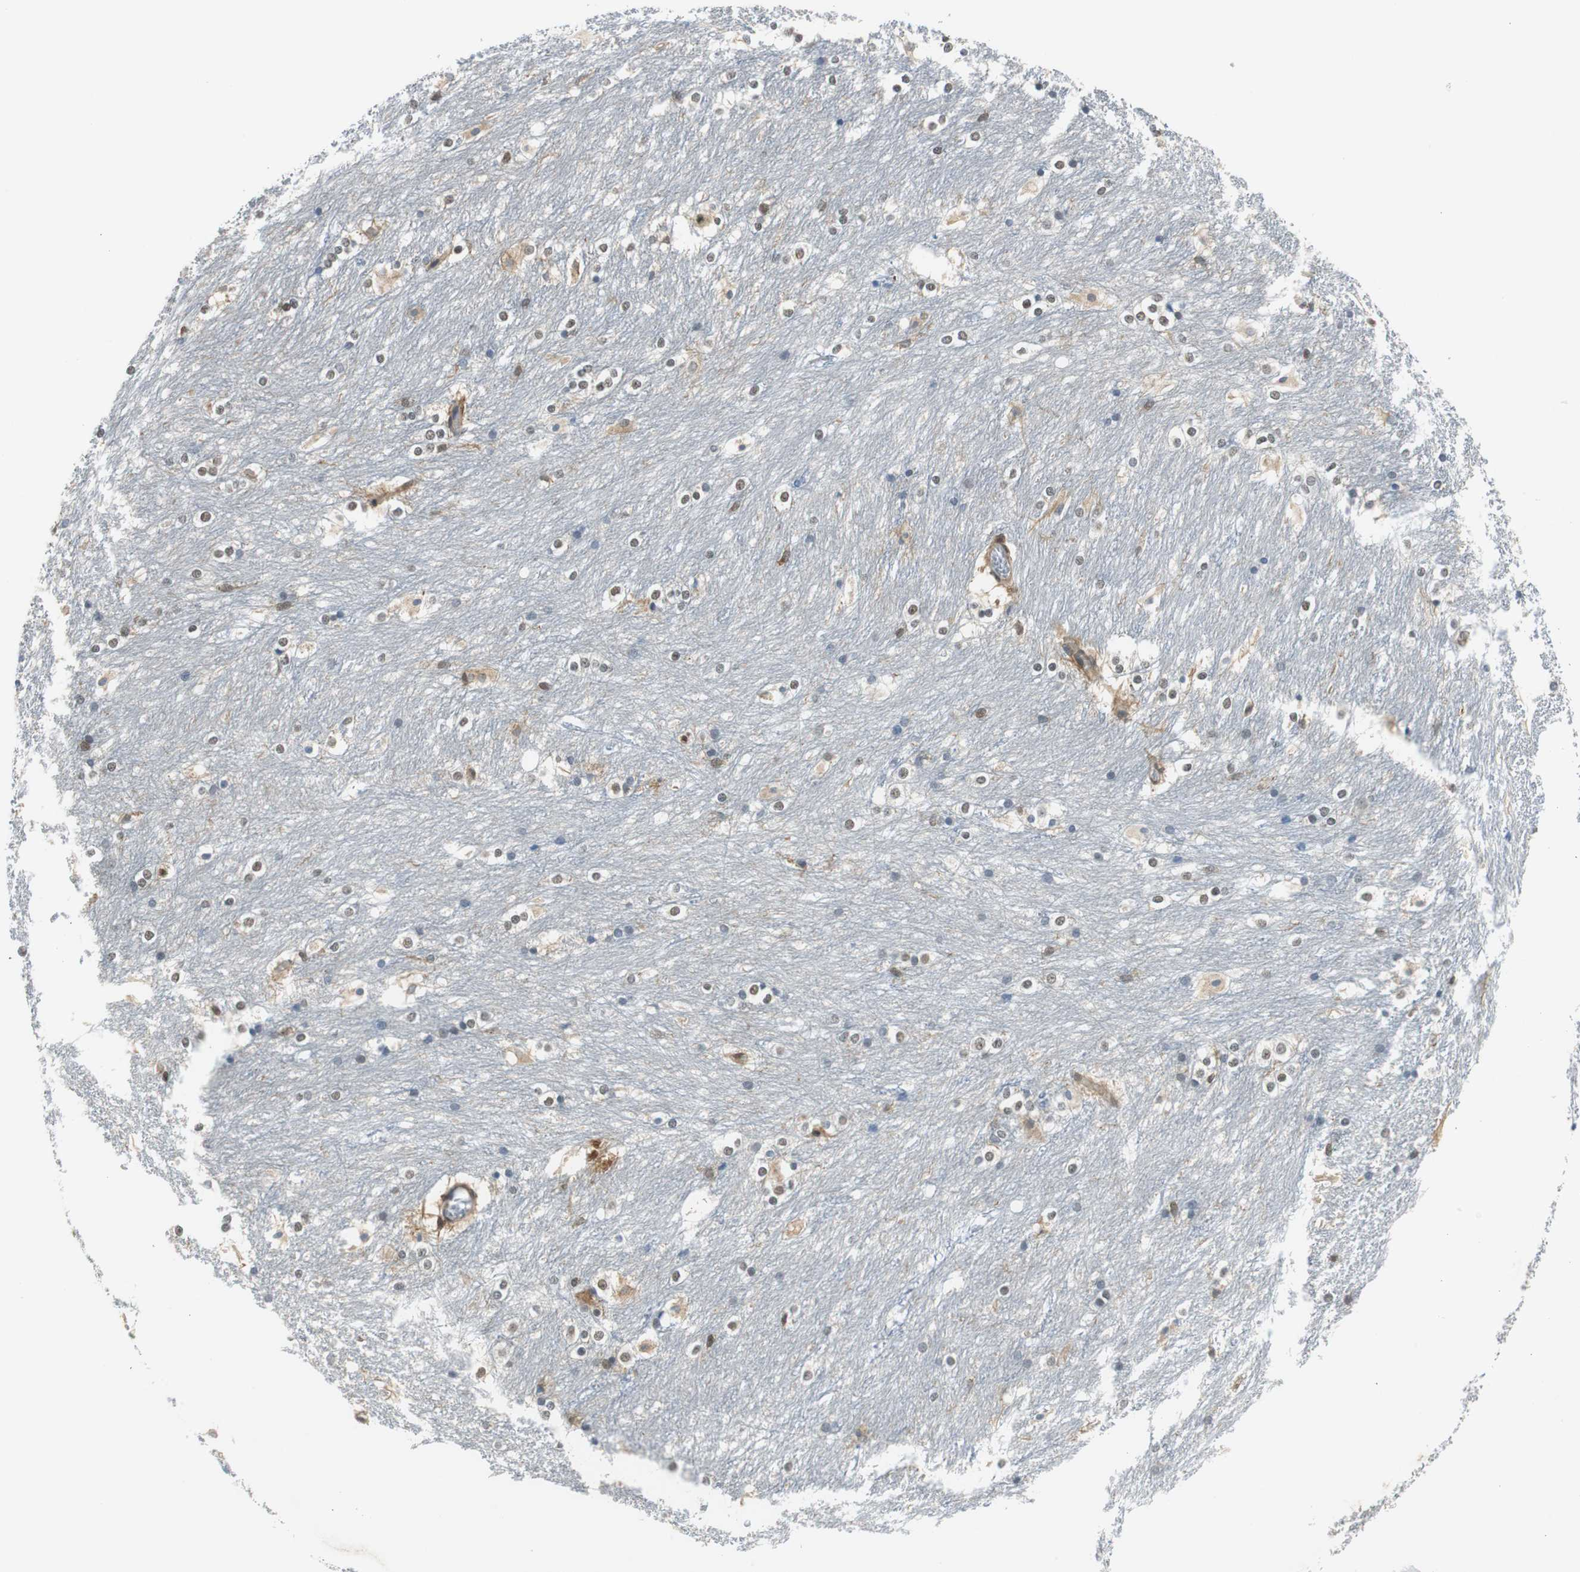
{"staining": {"intensity": "strong", "quantity": "<25%", "location": "nuclear"}, "tissue": "caudate", "cell_type": "Glial cells", "image_type": "normal", "snomed": [{"axis": "morphology", "description": "Normal tissue, NOS"}, {"axis": "topography", "description": "Lateral ventricle wall"}], "caption": "Human caudate stained with a brown dye reveals strong nuclear positive expression in about <25% of glial cells.", "gene": "ARPC3", "patient": {"sex": "female", "age": 19}}